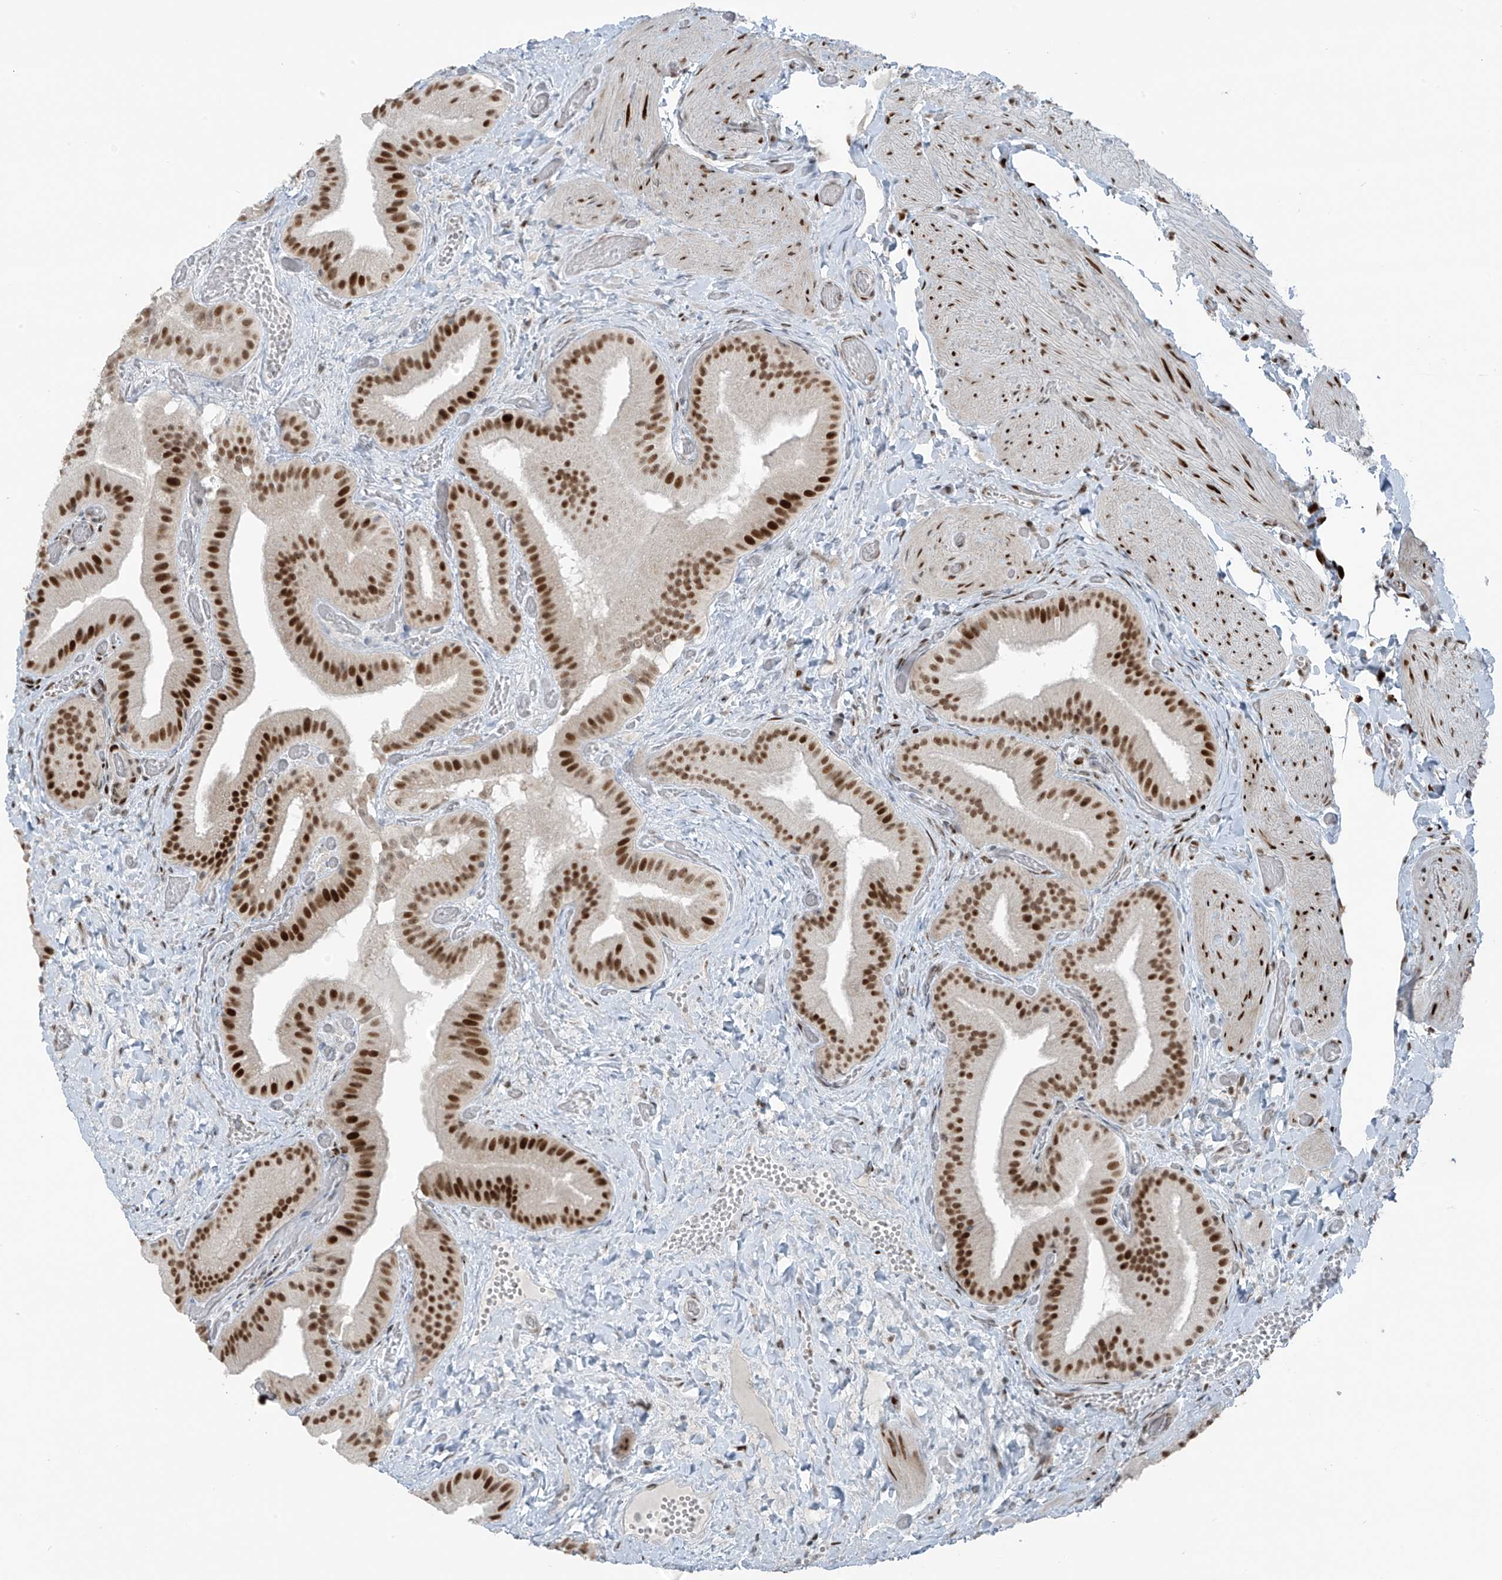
{"staining": {"intensity": "strong", "quantity": ">75%", "location": "nuclear"}, "tissue": "gallbladder", "cell_type": "Glandular cells", "image_type": "normal", "snomed": [{"axis": "morphology", "description": "Normal tissue, NOS"}, {"axis": "topography", "description": "Gallbladder"}], "caption": "Immunohistochemistry (IHC) histopathology image of unremarkable gallbladder stained for a protein (brown), which shows high levels of strong nuclear staining in about >75% of glandular cells.", "gene": "PCNP", "patient": {"sex": "female", "age": 64}}